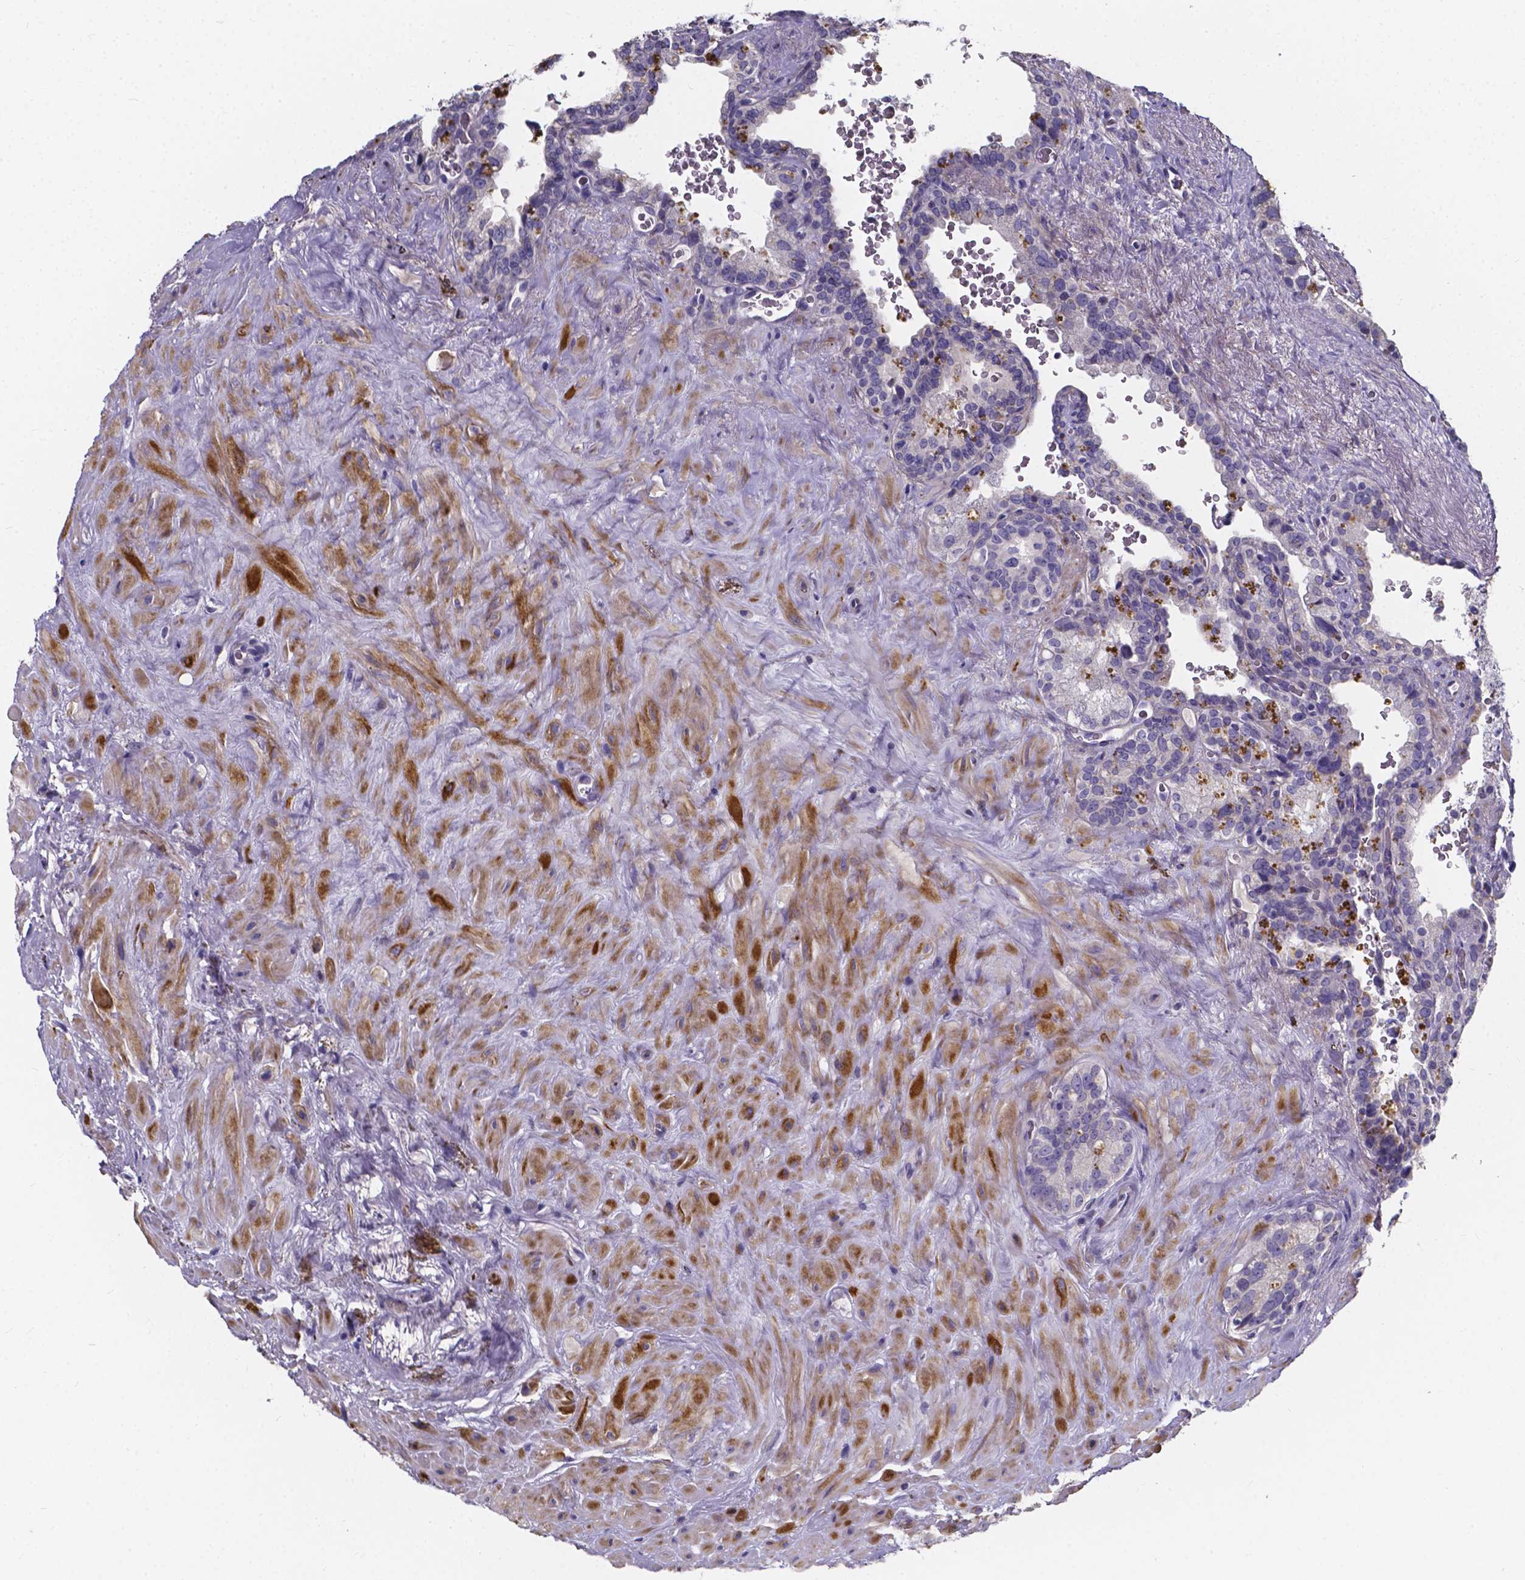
{"staining": {"intensity": "negative", "quantity": "none", "location": "none"}, "tissue": "seminal vesicle", "cell_type": "Glandular cells", "image_type": "normal", "snomed": [{"axis": "morphology", "description": "Normal tissue, NOS"}, {"axis": "topography", "description": "Prostate"}, {"axis": "topography", "description": "Seminal veicle"}], "caption": "The photomicrograph displays no staining of glandular cells in normal seminal vesicle. (DAB (3,3'-diaminobenzidine) immunohistochemistry (IHC), high magnification).", "gene": "SPOCD1", "patient": {"sex": "male", "age": 71}}